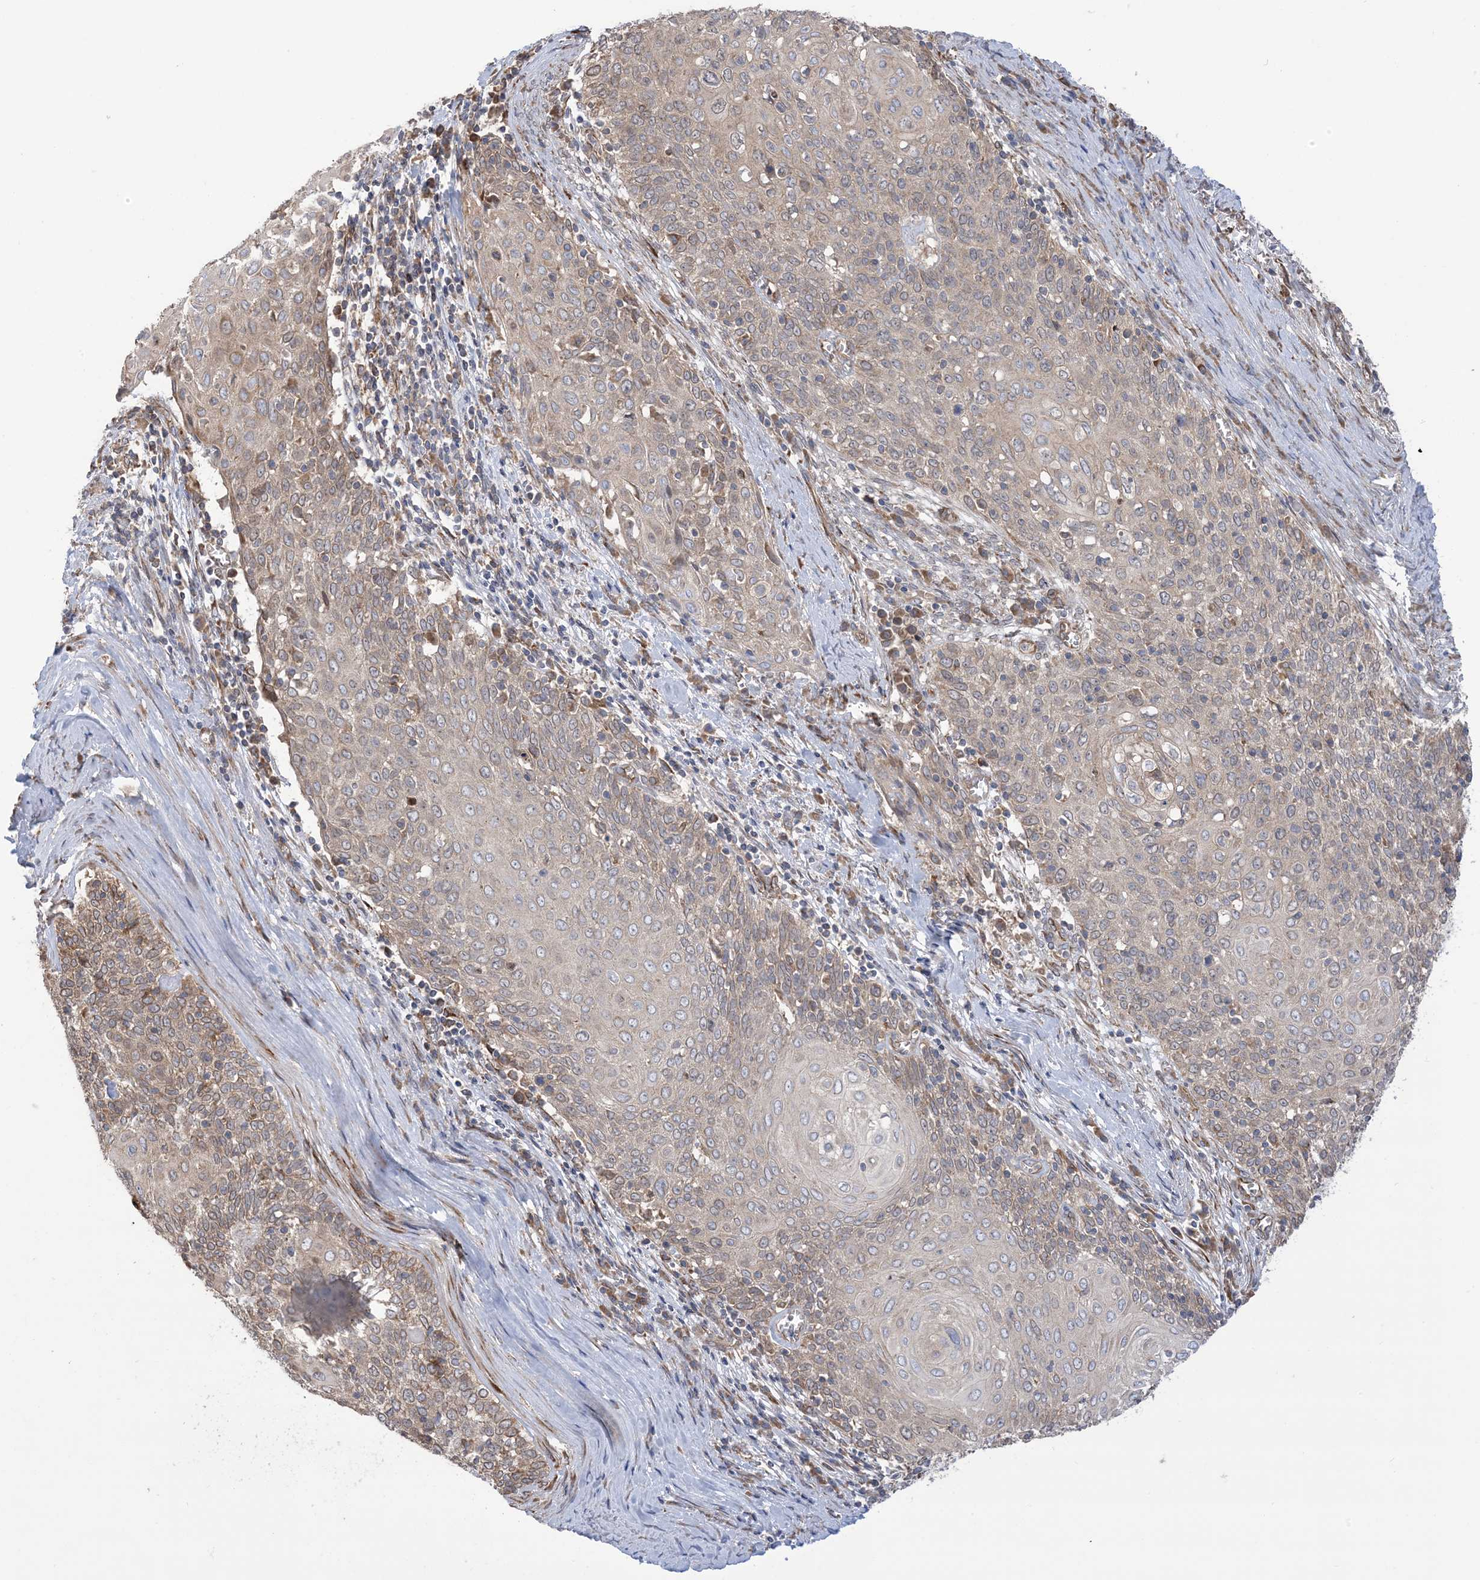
{"staining": {"intensity": "weak", "quantity": "<25%", "location": "cytoplasmic/membranous"}, "tissue": "cervical cancer", "cell_type": "Tumor cells", "image_type": "cancer", "snomed": [{"axis": "morphology", "description": "Squamous cell carcinoma, NOS"}, {"axis": "topography", "description": "Cervix"}], "caption": "Immunohistochemistry (IHC) micrograph of human squamous cell carcinoma (cervical) stained for a protein (brown), which exhibits no positivity in tumor cells.", "gene": "CLEC16A", "patient": {"sex": "female", "age": 39}}